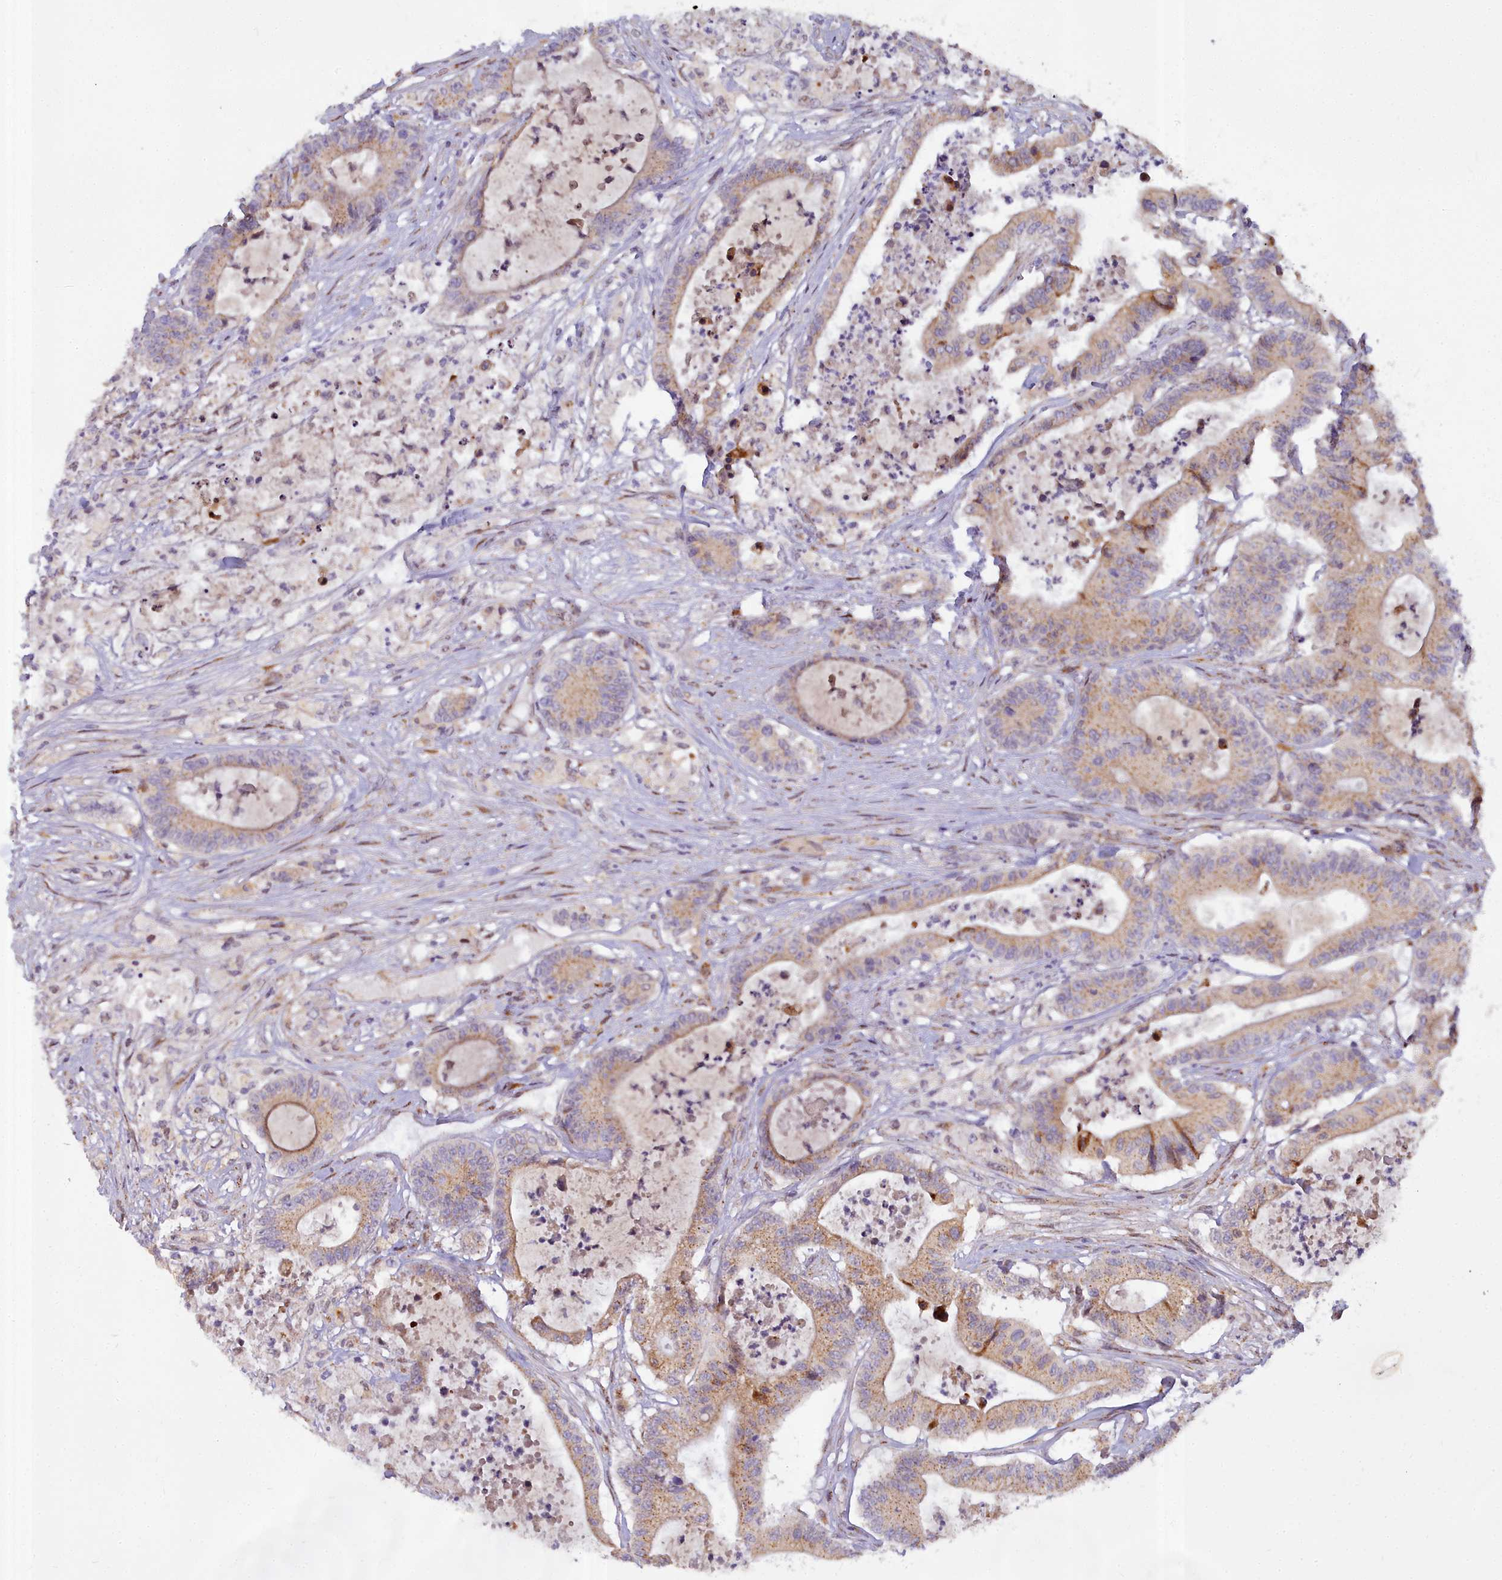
{"staining": {"intensity": "weak", "quantity": ">75%", "location": "cytoplasmic/membranous"}, "tissue": "colorectal cancer", "cell_type": "Tumor cells", "image_type": "cancer", "snomed": [{"axis": "morphology", "description": "Adenocarcinoma, NOS"}, {"axis": "topography", "description": "Colon"}], "caption": "The image displays immunohistochemical staining of colorectal cancer. There is weak cytoplasmic/membranous staining is appreciated in approximately >75% of tumor cells.", "gene": "WDPCP", "patient": {"sex": "female", "age": 84}}